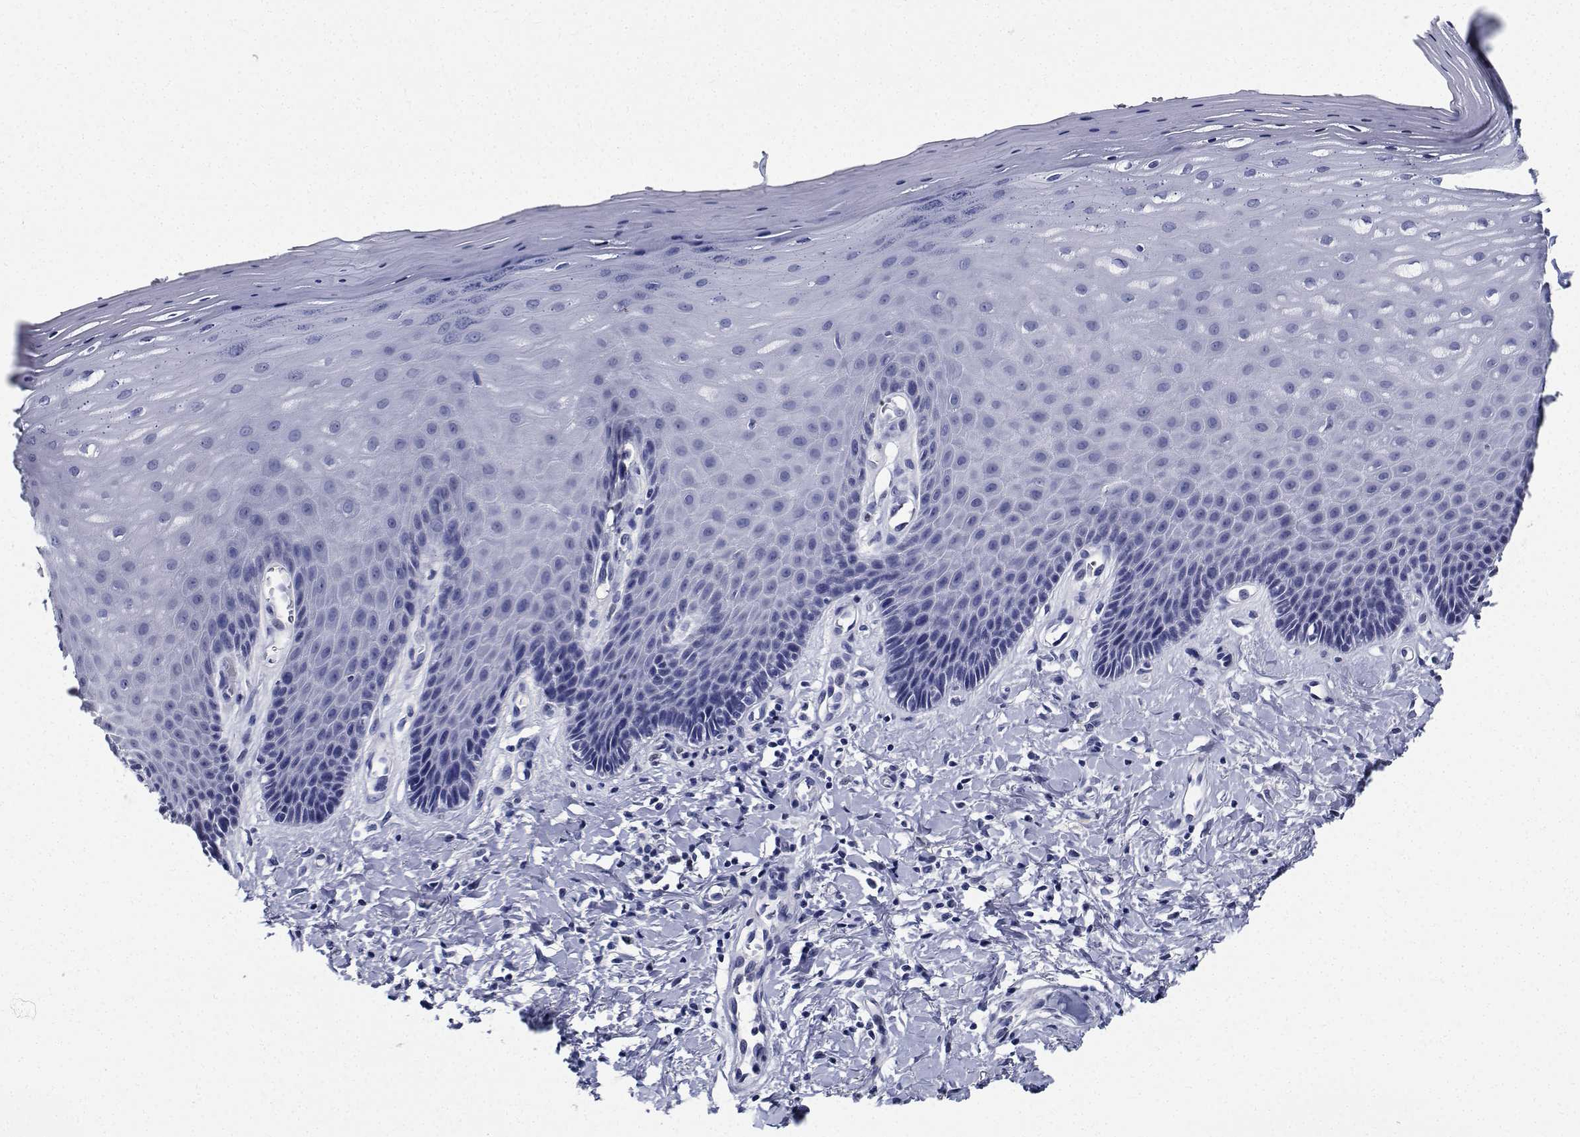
{"staining": {"intensity": "negative", "quantity": "none", "location": "none"}, "tissue": "vagina", "cell_type": "Squamous epithelial cells", "image_type": "normal", "snomed": [{"axis": "morphology", "description": "Normal tissue, NOS"}, {"axis": "topography", "description": "Vagina"}], "caption": "Vagina was stained to show a protein in brown. There is no significant expression in squamous epithelial cells. (IHC, brightfield microscopy, high magnification).", "gene": "PLXNA4", "patient": {"sex": "female", "age": 83}}